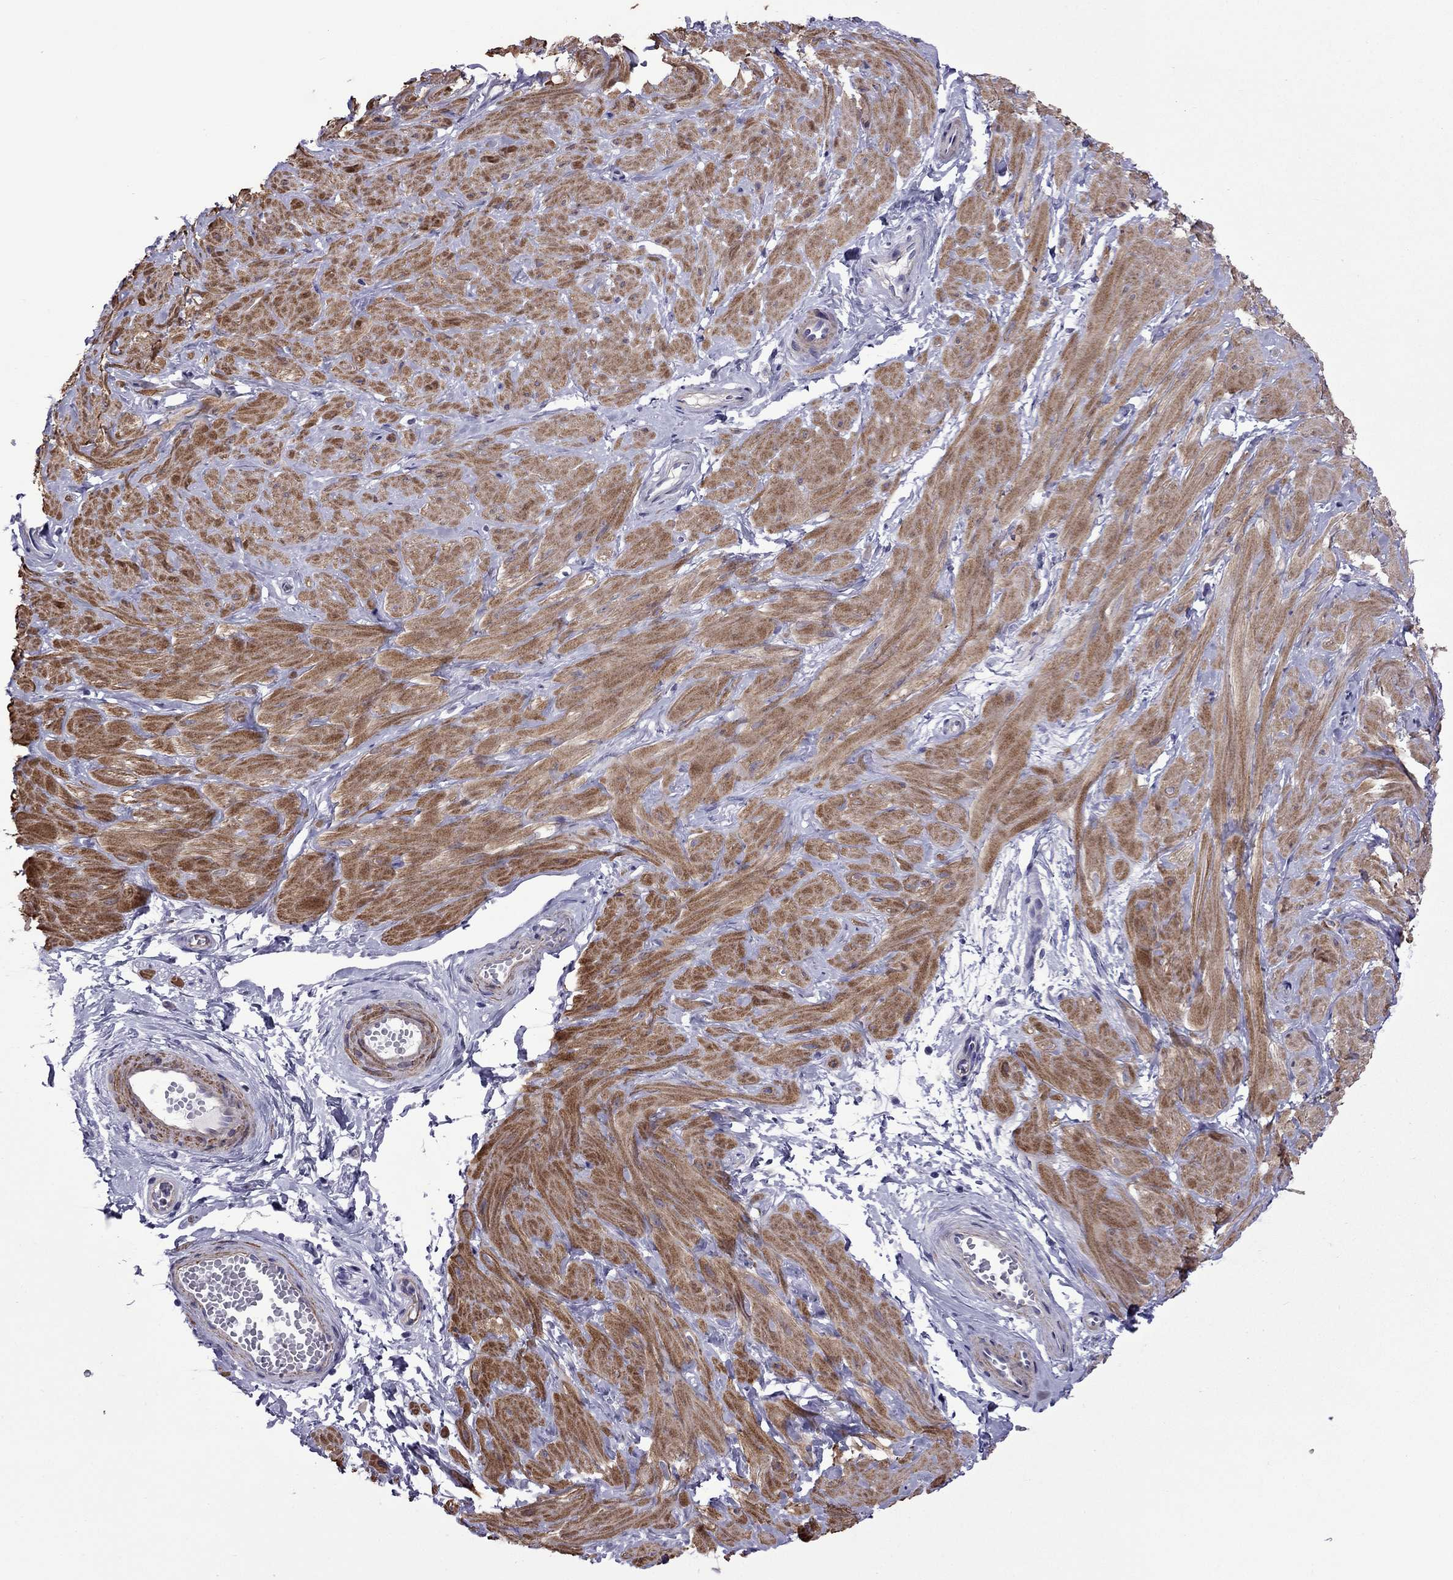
{"staining": {"intensity": "negative", "quantity": "none", "location": "none"}, "tissue": "adipose tissue", "cell_type": "Adipocytes", "image_type": "normal", "snomed": [{"axis": "morphology", "description": "Normal tissue, NOS"}, {"axis": "topography", "description": "Smooth muscle"}, {"axis": "topography", "description": "Peripheral nerve tissue"}], "caption": "Immunohistochemical staining of benign adipose tissue demonstrates no significant expression in adipocytes. The staining was performed using DAB to visualize the protein expression in brown, while the nuclei were stained in blue with hematoxylin (Magnification: 20x).", "gene": "CHRNA5", "patient": {"sex": "male", "age": 22}}